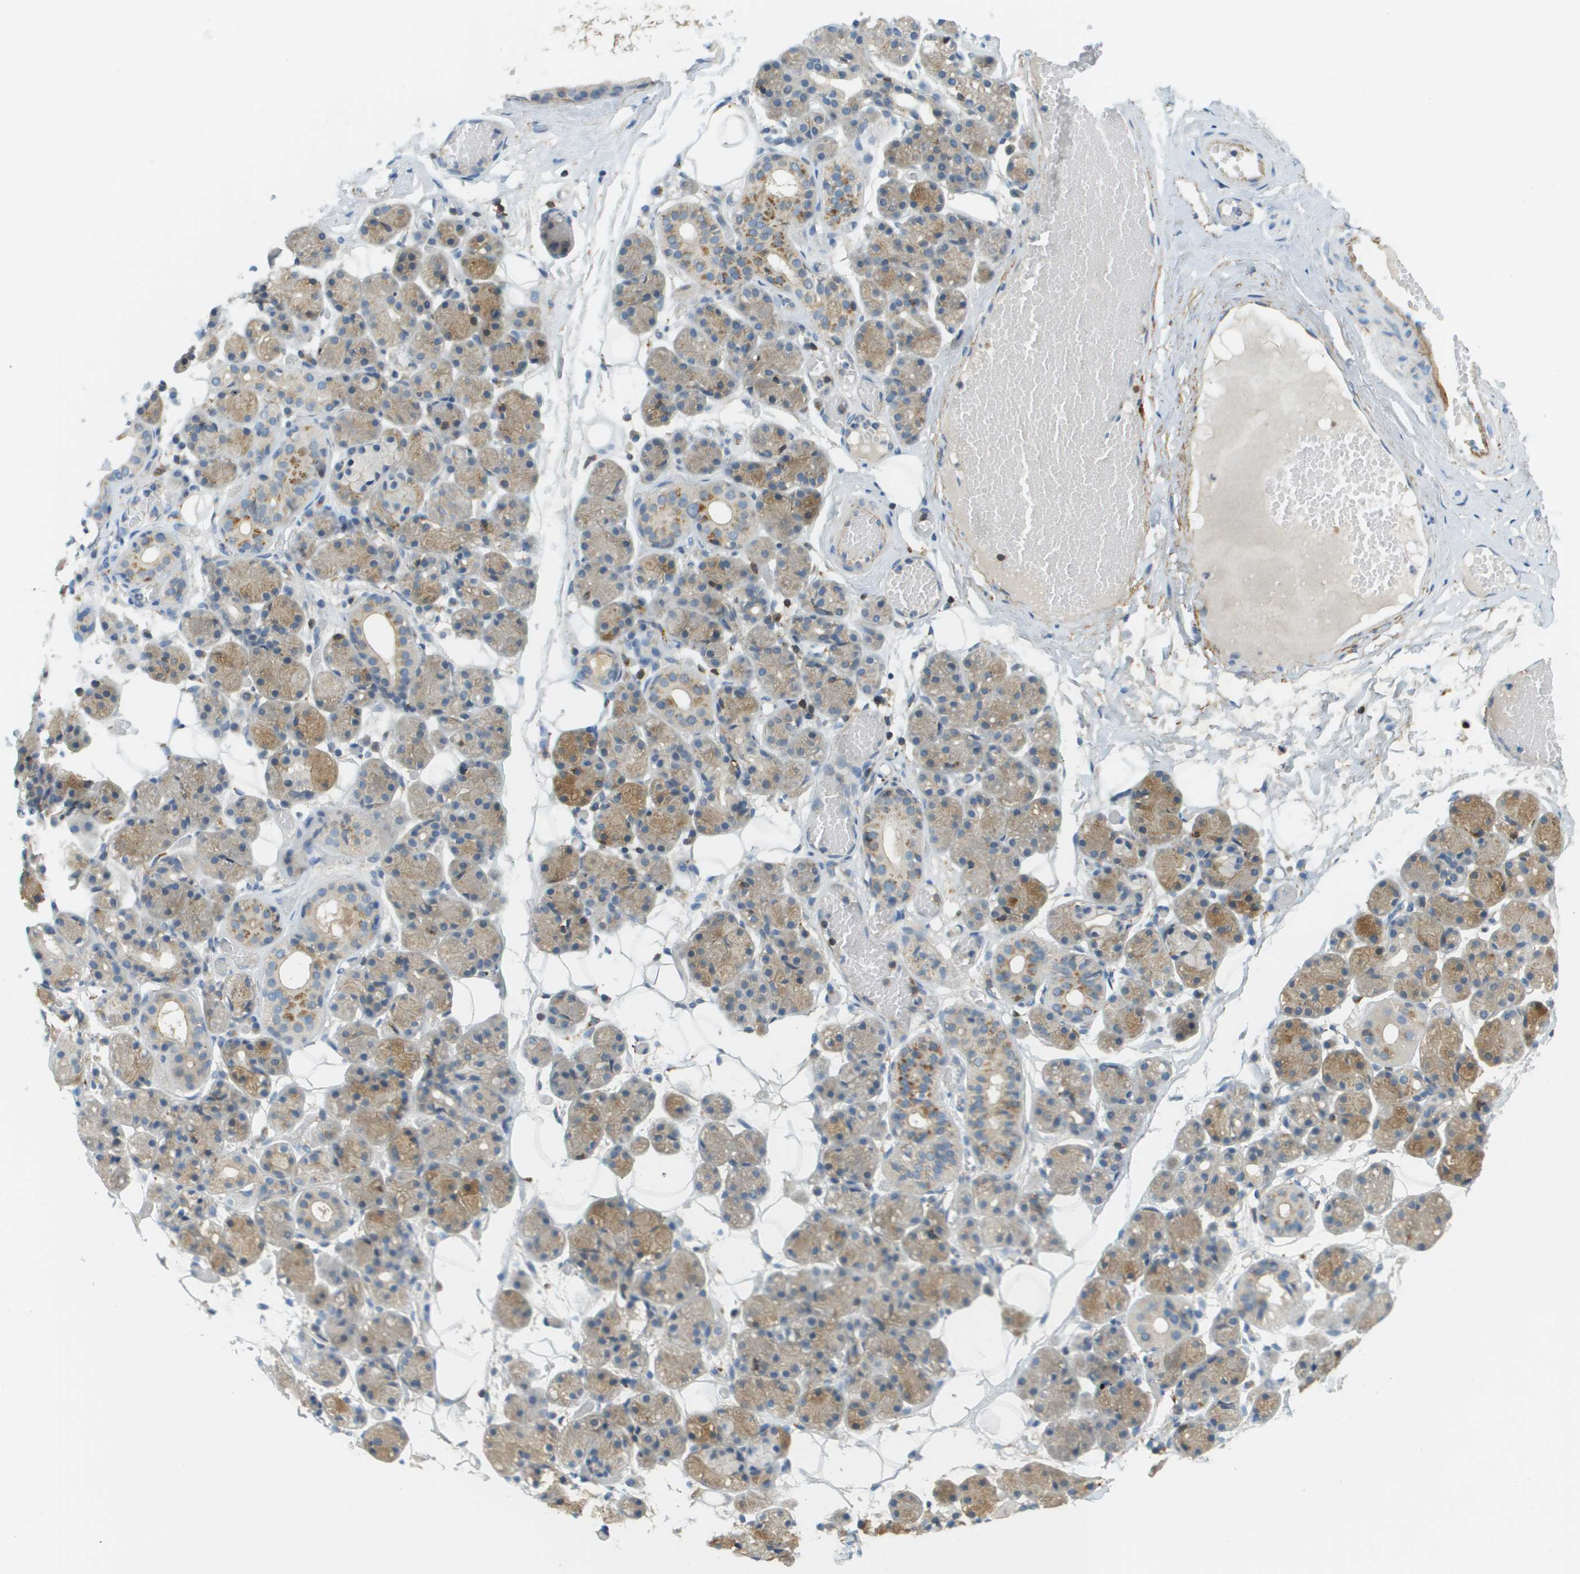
{"staining": {"intensity": "moderate", "quantity": "25%-75%", "location": "cytoplasmic/membranous"}, "tissue": "salivary gland", "cell_type": "Glandular cells", "image_type": "normal", "snomed": [{"axis": "morphology", "description": "Normal tissue, NOS"}, {"axis": "topography", "description": "Salivary gland"}], "caption": "This histopathology image displays immunohistochemistry staining of unremarkable human salivary gland, with medium moderate cytoplasmic/membranous staining in about 25%-75% of glandular cells.", "gene": "PLBD2", "patient": {"sex": "male", "age": 63}}